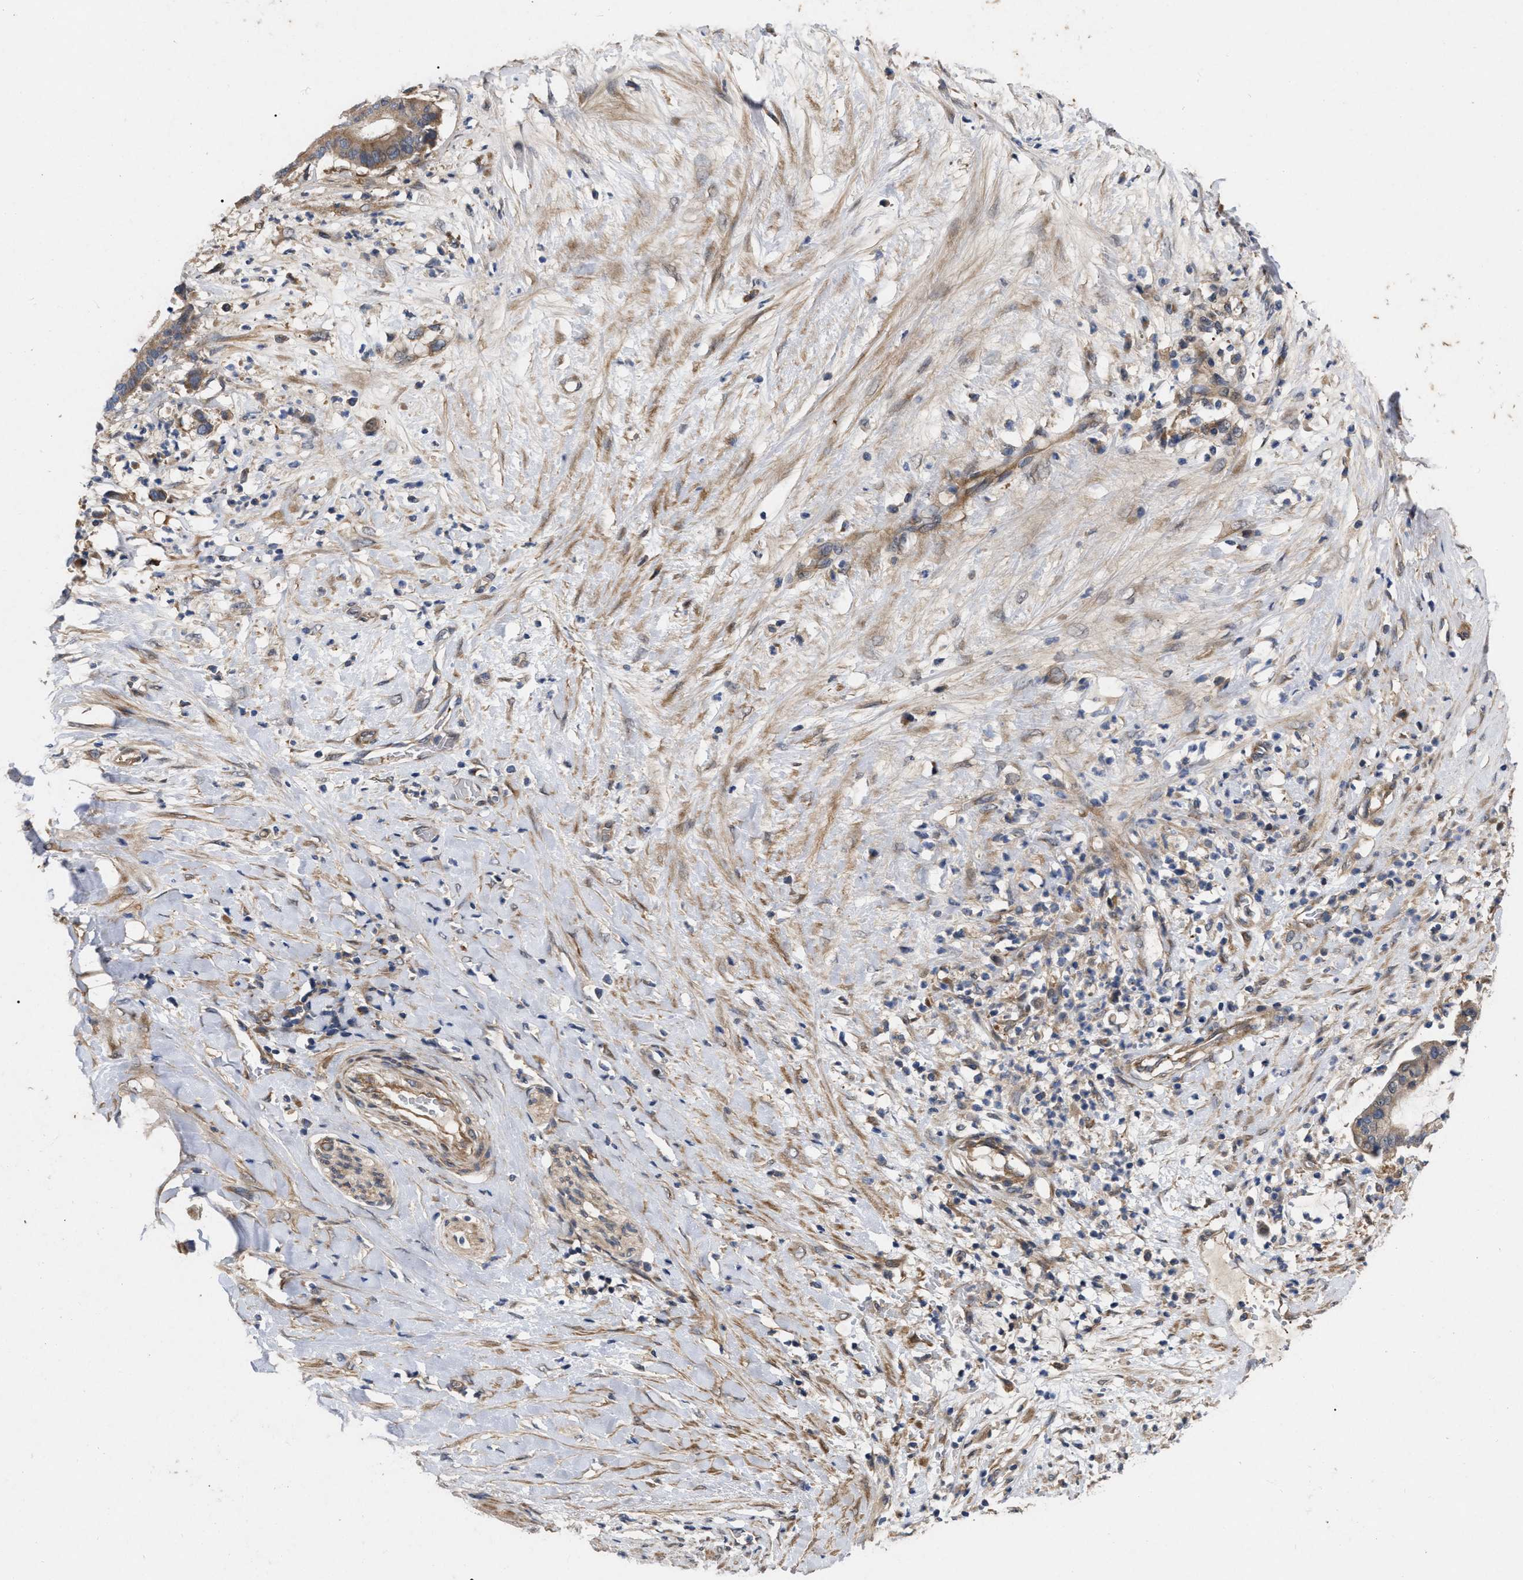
{"staining": {"intensity": "moderate", "quantity": ">75%", "location": "cytoplasmic/membranous"}, "tissue": "pancreatic cancer", "cell_type": "Tumor cells", "image_type": "cancer", "snomed": [{"axis": "morphology", "description": "Adenocarcinoma, NOS"}, {"axis": "topography", "description": "Pancreas"}], "caption": "A photomicrograph of human adenocarcinoma (pancreatic) stained for a protein demonstrates moderate cytoplasmic/membranous brown staining in tumor cells.", "gene": "CDKN2C", "patient": {"sex": "male", "age": 41}}